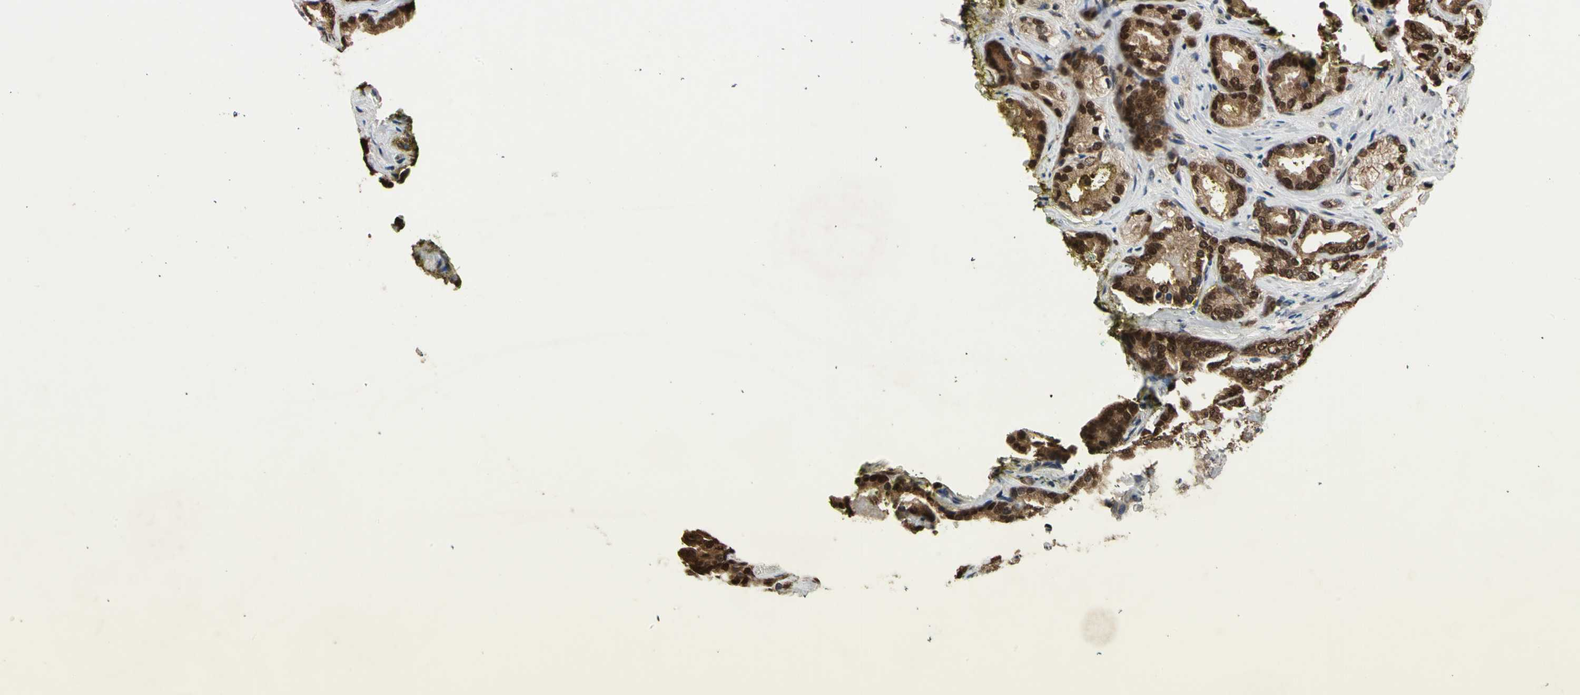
{"staining": {"intensity": "strong", "quantity": ">75%", "location": "cytoplasmic/membranous,nuclear"}, "tissue": "prostate cancer", "cell_type": "Tumor cells", "image_type": "cancer", "snomed": [{"axis": "morphology", "description": "Adenocarcinoma, Low grade"}, {"axis": "topography", "description": "Prostate"}], "caption": "Immunohistochemical staining of prostate cancer demonstrates high levels of strong cytoplasmic/membranous and nuclear protein expression in approximately >75% of tumor cells.", "gene": "GSR", "patient": {"sex": "male", "age": 63}}